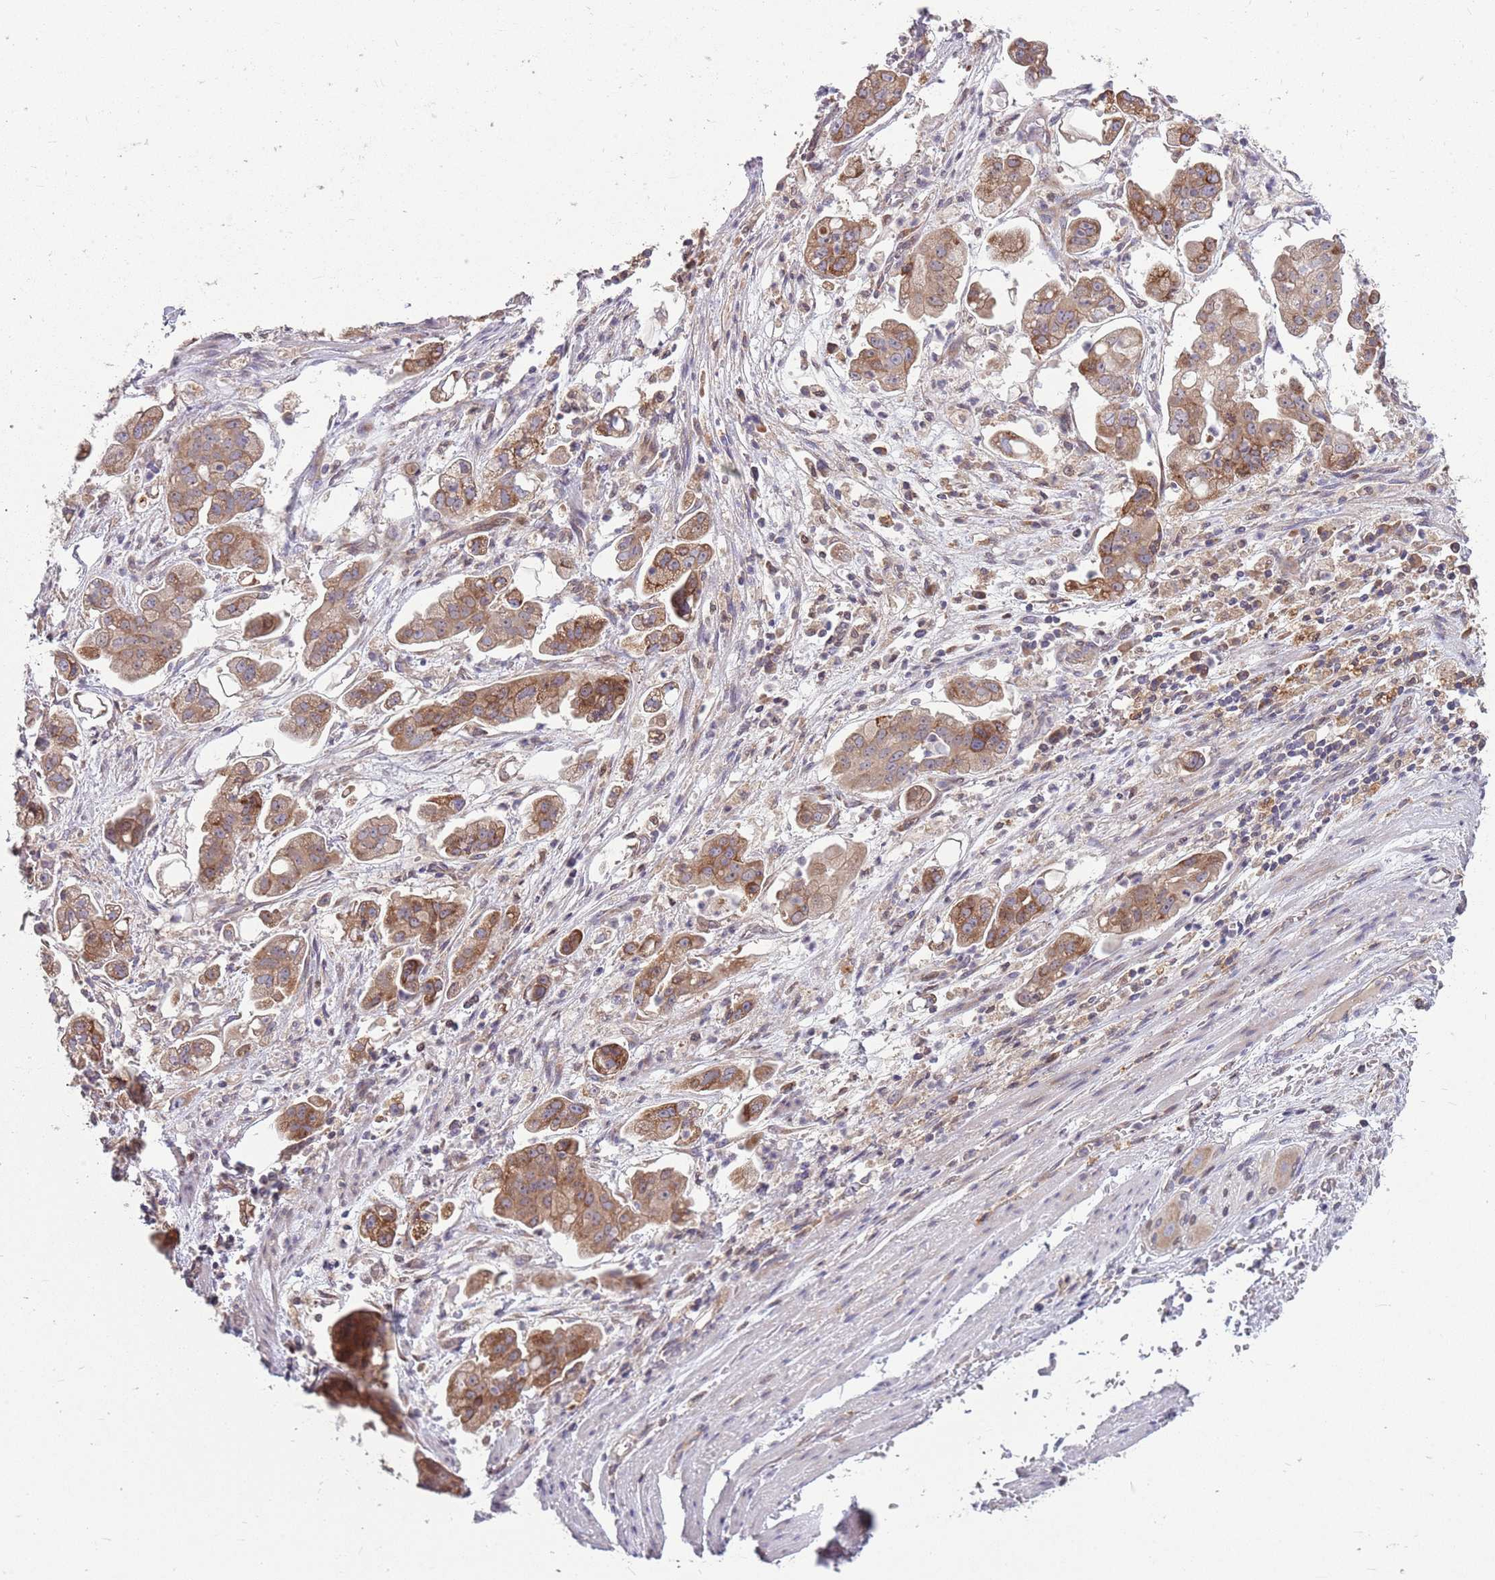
{"staining": {"intensity": "moderate", "quantity": ">75%", "location": "cytoplasmic/membranous"}, "tissue": "stomach cancer", "cell_type": "Tumor cells", "image_type": "cancer", "snomed": [{"axis": "morphology", "description": "Adenocarcinoma, NOS"}, {"axis": "topography", "description": "Stomach"}], "caption": "Immunohistochemistry image of neoplastic tissue: human adenocarcinoma (stomach) stained using IHC exhibits medium levels of moderate protein expression localized specifically in the cytoplasmic/membranous of tumor cells, appearing as a cytoplasmic/membranous brown color.", "gene": "PPP1R27", "patient": {"sex": "male", "age": 62}}